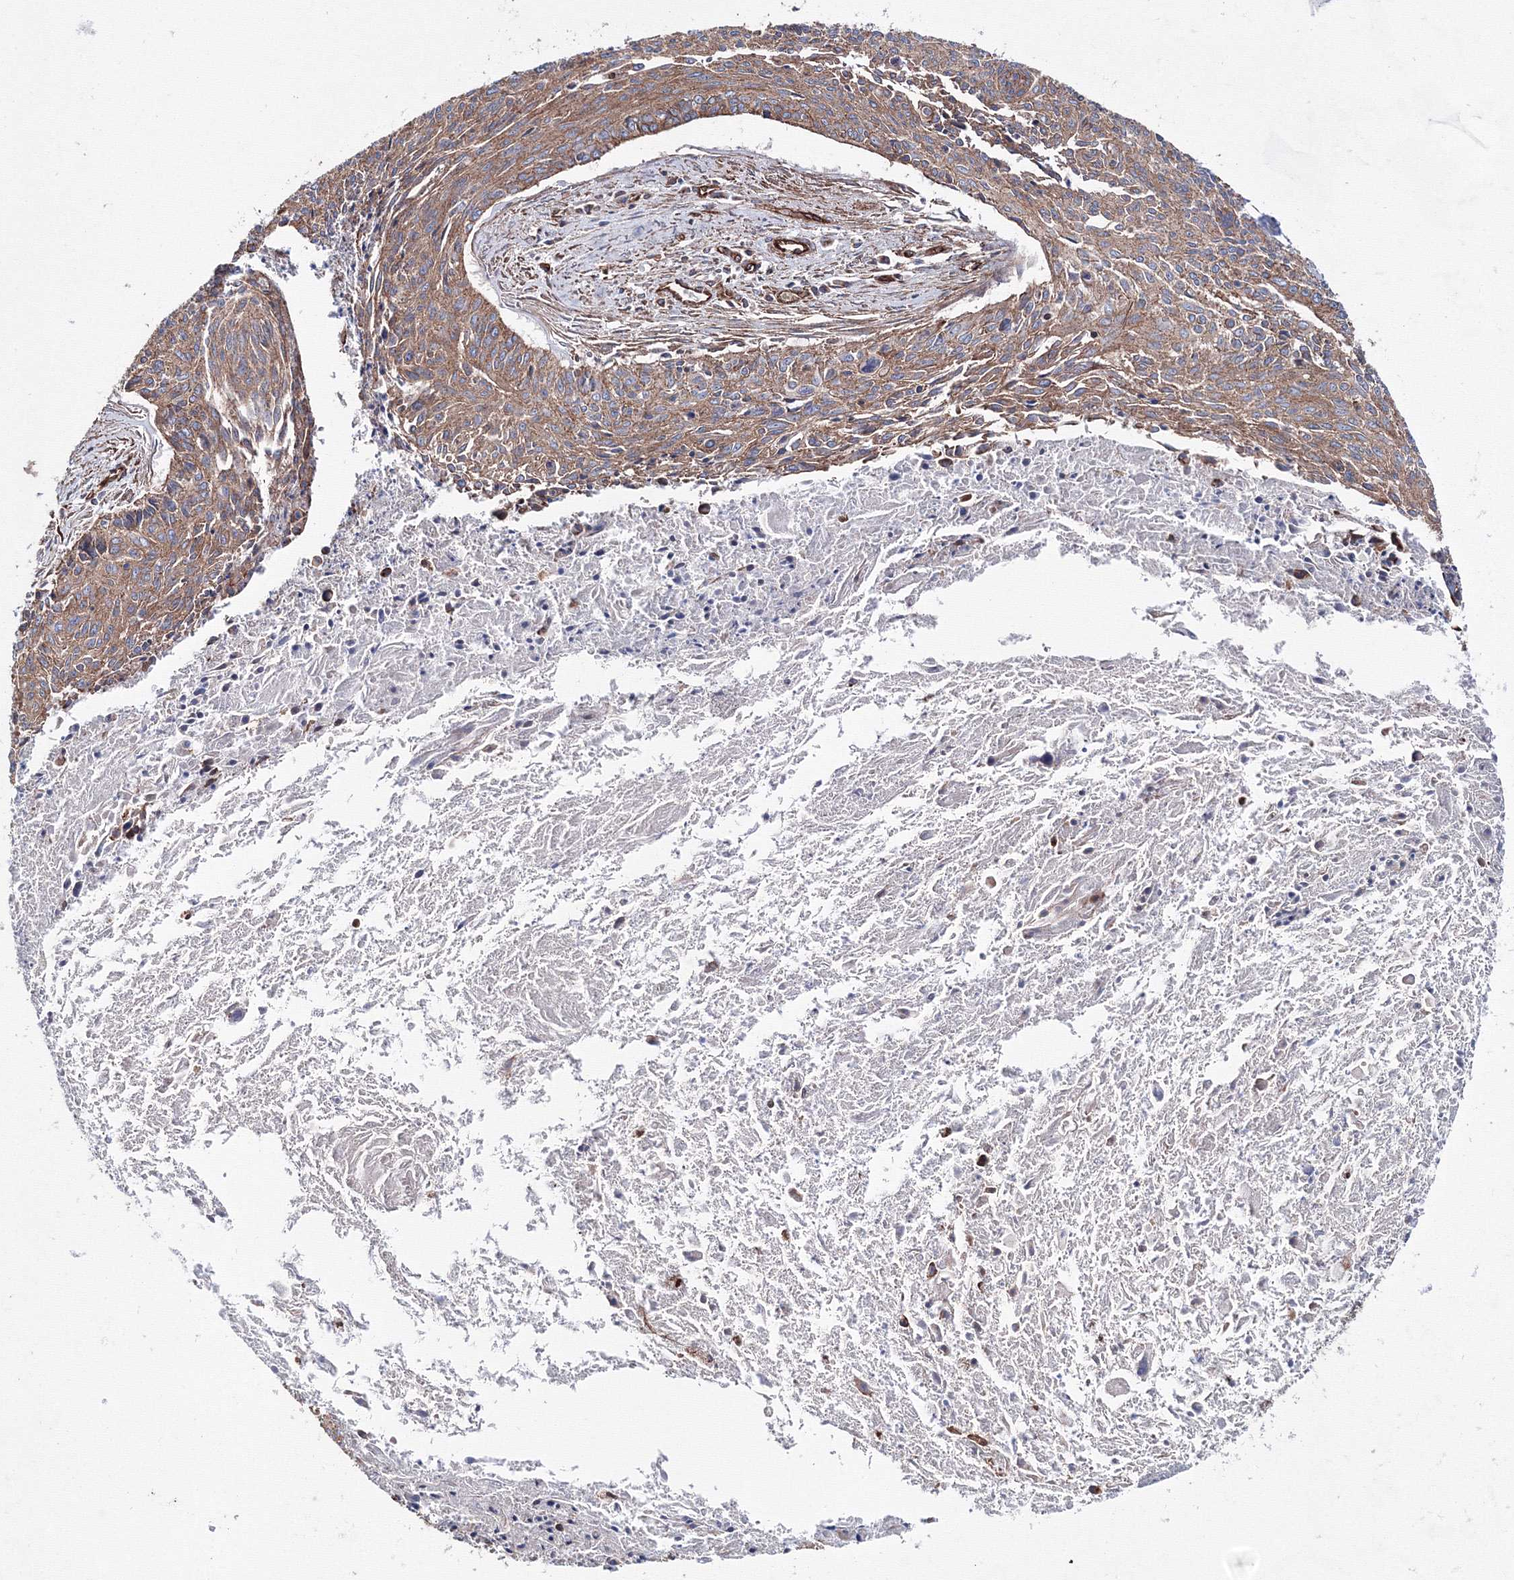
{"staining": {"intensity": "moderate", "quantity": ">75%", "location": "cytoplasmic/membranous"}, "tissue": "cervical cancer", "cell_type": "Tumor cells", "image_type": "cancer", "snomed": [{"axis": "morphology", "description": "Squamous cell carcinoma, NOS"}, {"axis": "topography", "description": "Cervix"}], "caption": "Cervical cancer (squamous cell carcinoma) stained with DAB (3,3'-diaminobenzidine) IHC shows medium levels of moderate cytoplasmic/membranous expression in approximately >75% of tumor cells. Immunohistochemistry stains the protein of interest in brown and the nuclei are stained blue.", "gene": "ANKRD37", "patient": {"sex": "female", "age": 55}}